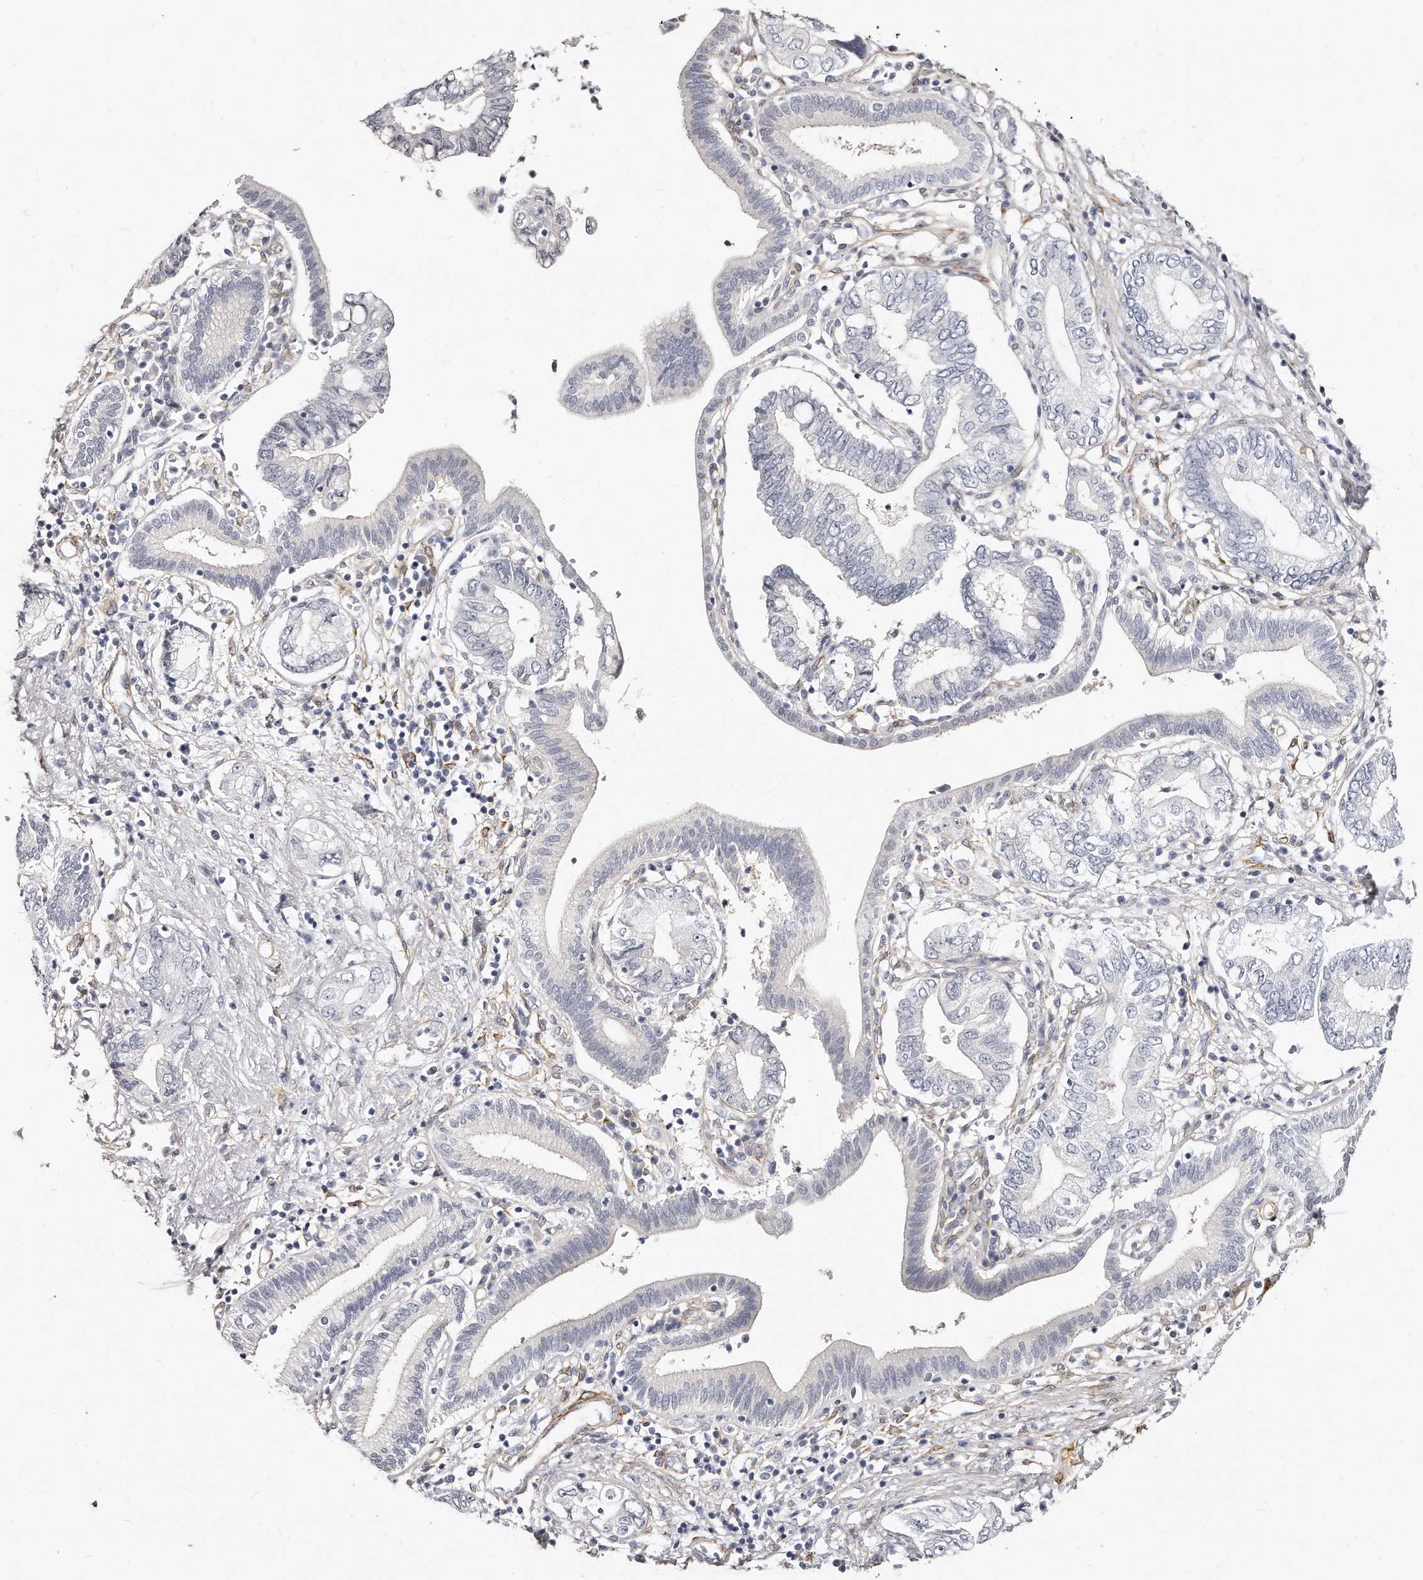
{"staining": {"intensity": "negative", "quantity": "none", "location": "none"}, "tissue": "pancreatic cancer", "cell_type": "Tumor cells", "image_type": "cancer", "snomed": [{"axis": "morphology", "description": "Adenocarcinoma, NOS"}, {"axis": "topography", "description": "Pancreas"}], "caption": "This photomicrograph is of adenocarcinoma (pancreatic) stained with immunohistochemistry to label a protein in brown with the nuclei are counter-stained blue. There is no expression in tumor cells.", "gene": "LMOD1", "patient": {"sex": "female", "age": 73}}